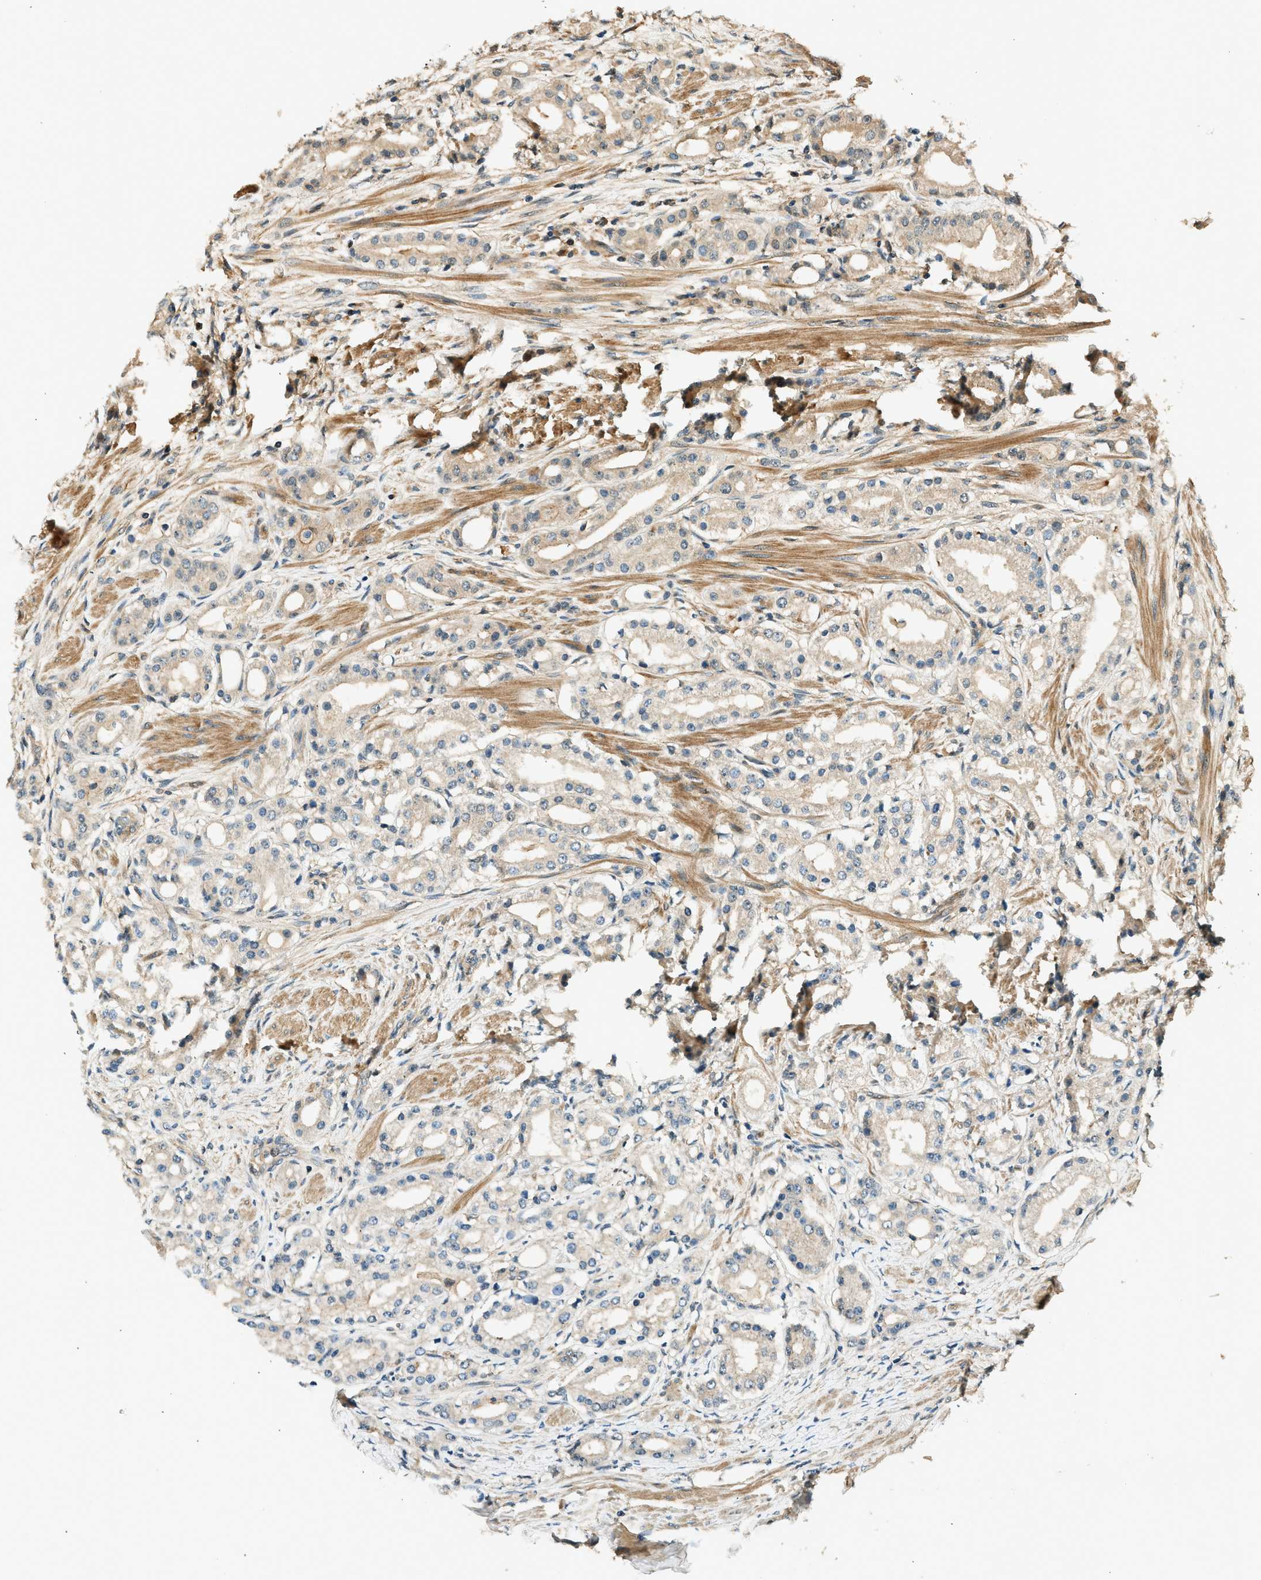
{"staining": {"intensity": "weak", "quantity": "<25%", "location": "cytoplasmic/membranous"}, "tissue": "prostate cancer", "cell_type": "Tumor cells", "image_type": "cancer", "snomed": [{"axis": "morphology", "description": "Adenocarcinoma, Low grade"}, {"axis": "topography", "description": "Prostate"}], "caption": "Tumor cells show no significant positivity in prostate cancer. (Stains: DAB IHC with hematoxylin counter stain, Microscopy: brightfield microscopy at high magnification).", "gene": "ARHGEF11", "patient": {"sex": "male", "age": 63}}